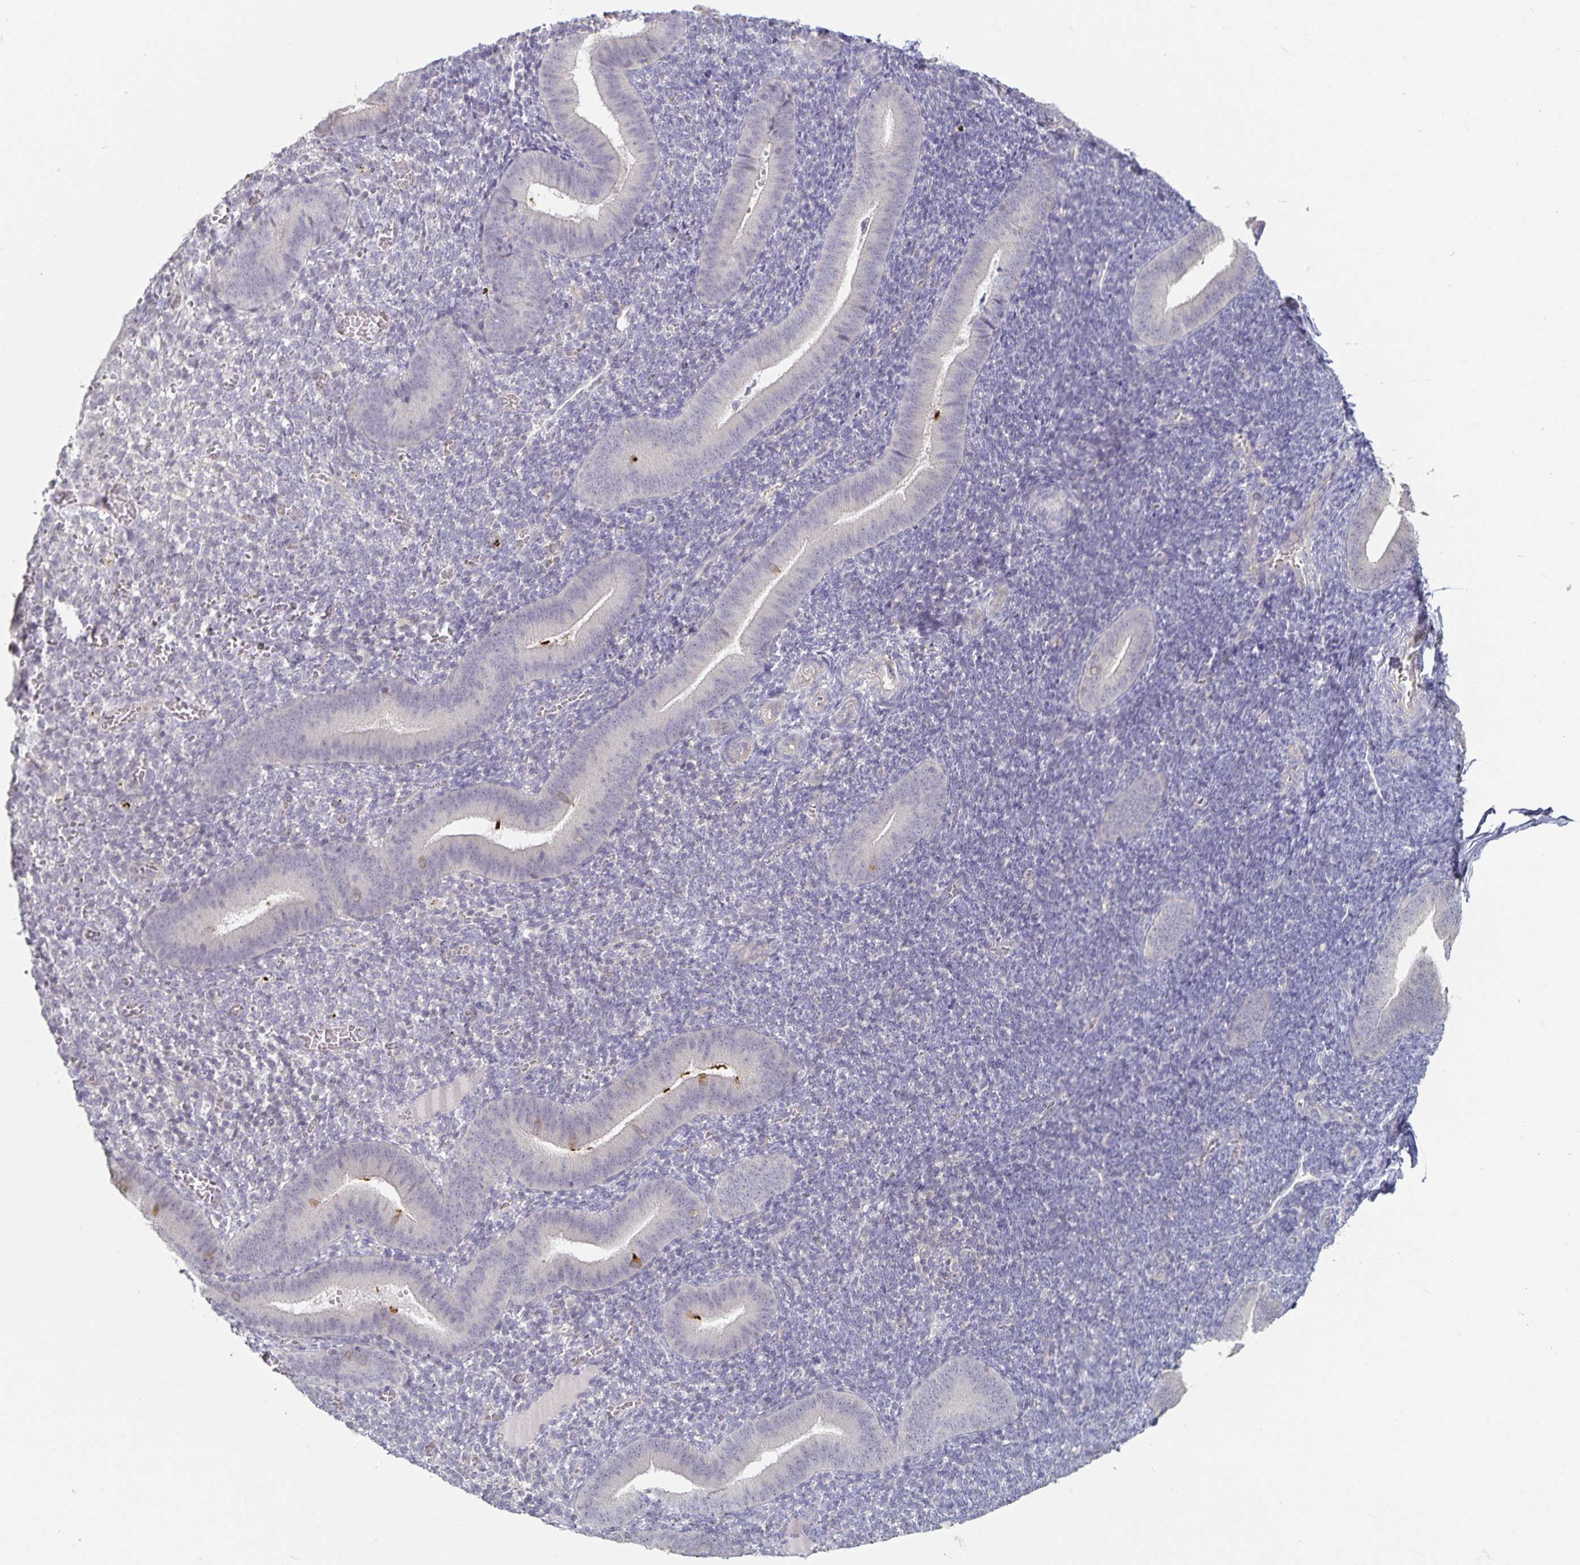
{"staining": {"intensity": "negative", "quantity": "none", "location": "none"}, "tissue": "endometrium", "cell_type": "Cells in endometrial stroma", "image_type": "normal", "snomed": [{"axis": "morphology", "description": "Normal tissue, NOS"}, {"axis": "topography", "description": "Endometrium"}], "caption": "High power microscopy micrograph of an immunohistochemistry (IHC) image of benign endometrium, revealing no significant expression in cells in endometrial stroma.", "gene": "DNAH9", "patient": {"sex": "female", "age": 25}}